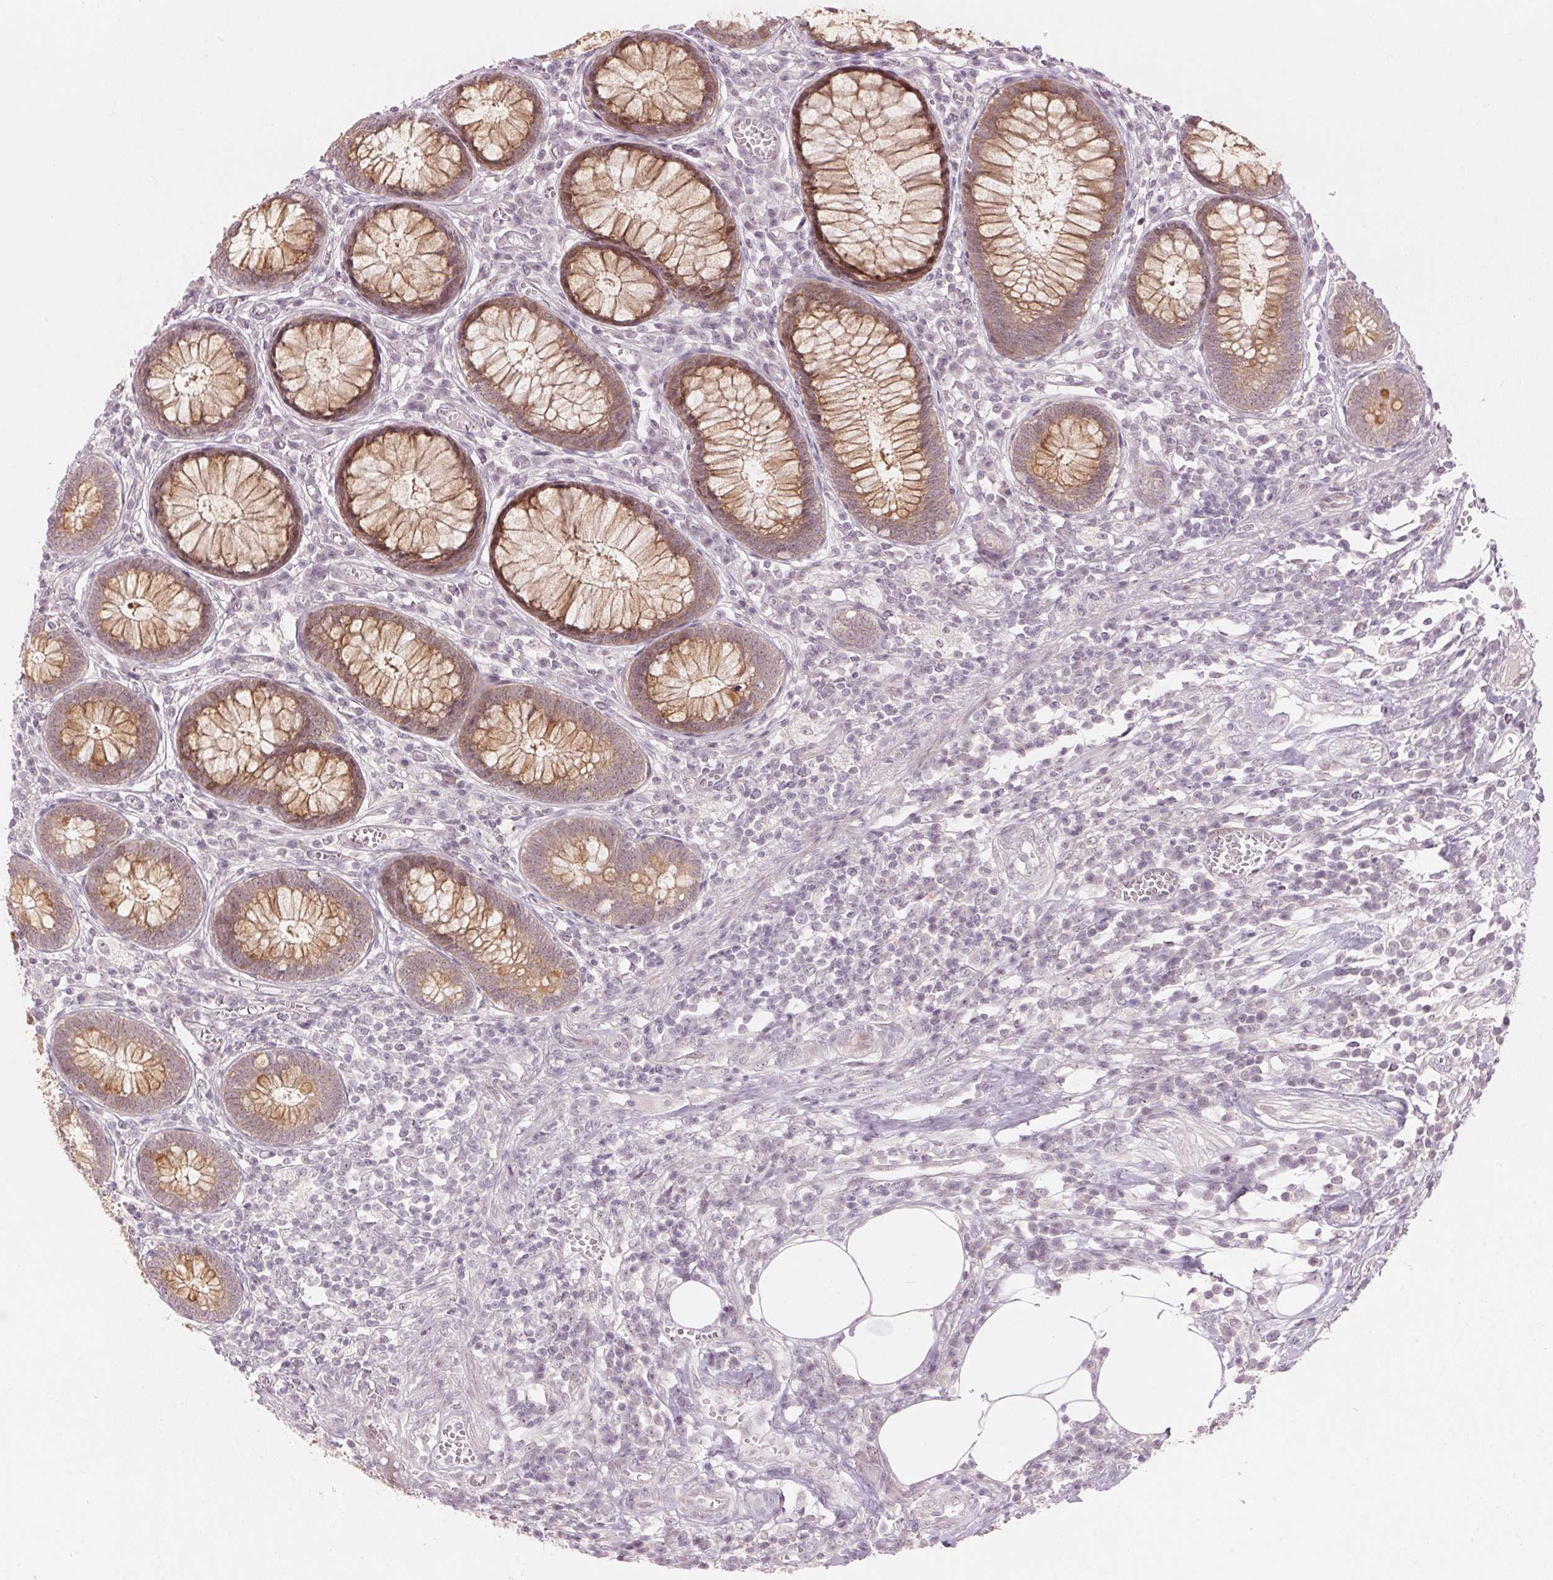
{"staining": {"intensity": "moderate", "quantity": ">75%", "location": "cytoplasmic/membranous"}, "tissue": "colorectal cancer", "cell_type": "Tumor cells", "image_type": "cancer", "snomed": [{"axis": "morphology", "description": "Normal tissue, NOS"}, {"axis": "morphology", "description": "Adenocarcinoma, NOS"}, {"axis": "topography", "description": "Colon"}], "caption": "Immunohistochemical staining of colorectal cancer exhibits medium levels of moderate cytoplasmic/membranous protein staining in approximately >75% of tumor cells.", "gene": "TMED6", "patient": {"sex": "male", "age": 65}}